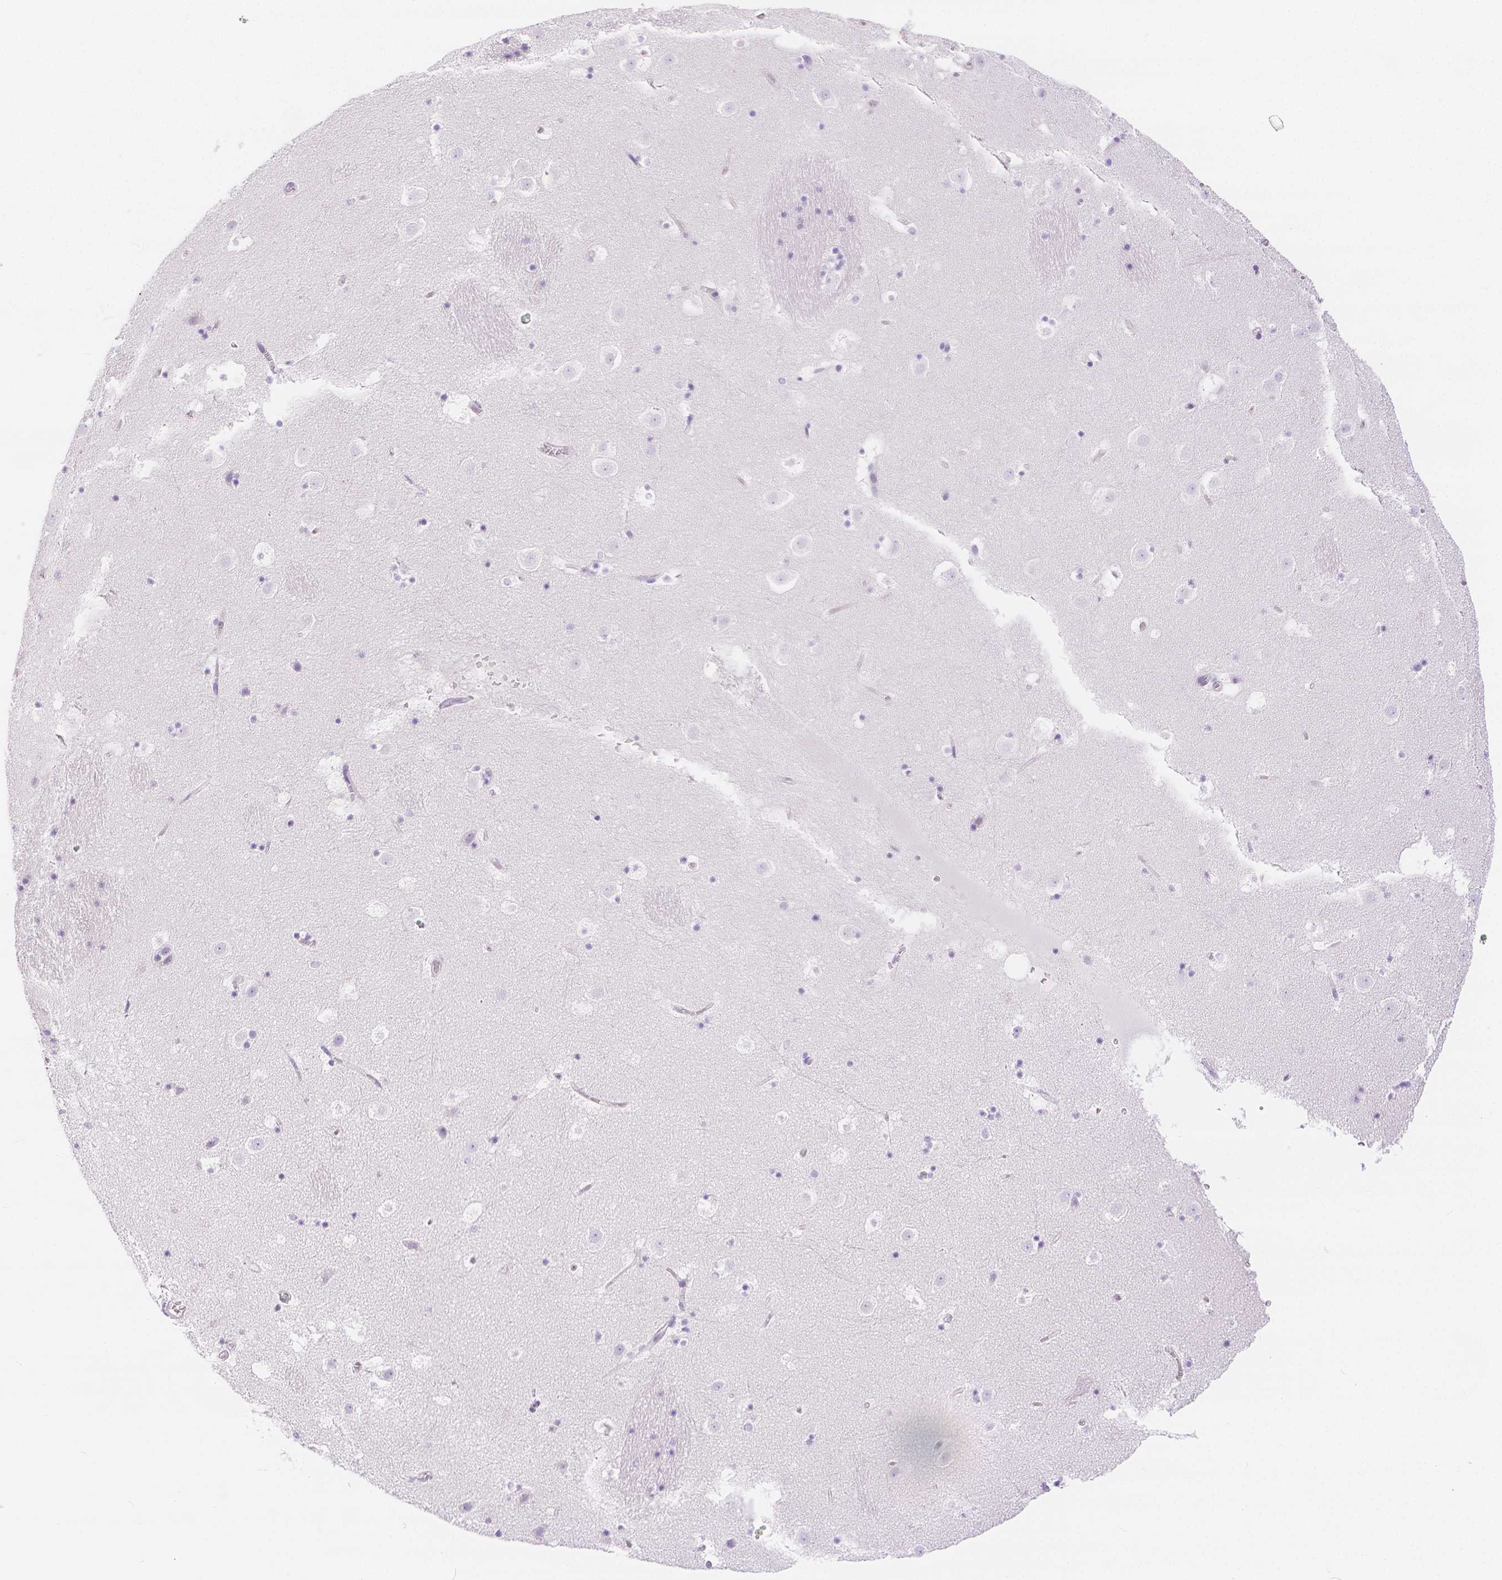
{"staining": {"intensity": "negative", "quantity": "none", "location": "none"}, "tissue": "caudate", "cell_type": "Glial cells", "image_type": "normal", "snomed": [{"axis": "morphology", "description": "Normal tissue, NOS"}, {"axis": "topography", "description": "Lateral ventricle wall"}], "caption": "IHC histopathology image of unremarkable caudate stained for a protein (brown), which demonstrates no expression in glial cells. (DAB IHC visualized using brightfield microscopy, high magnification).", "gene": "SLC27A5", "patient": {"sex": "male", "age": 37}}